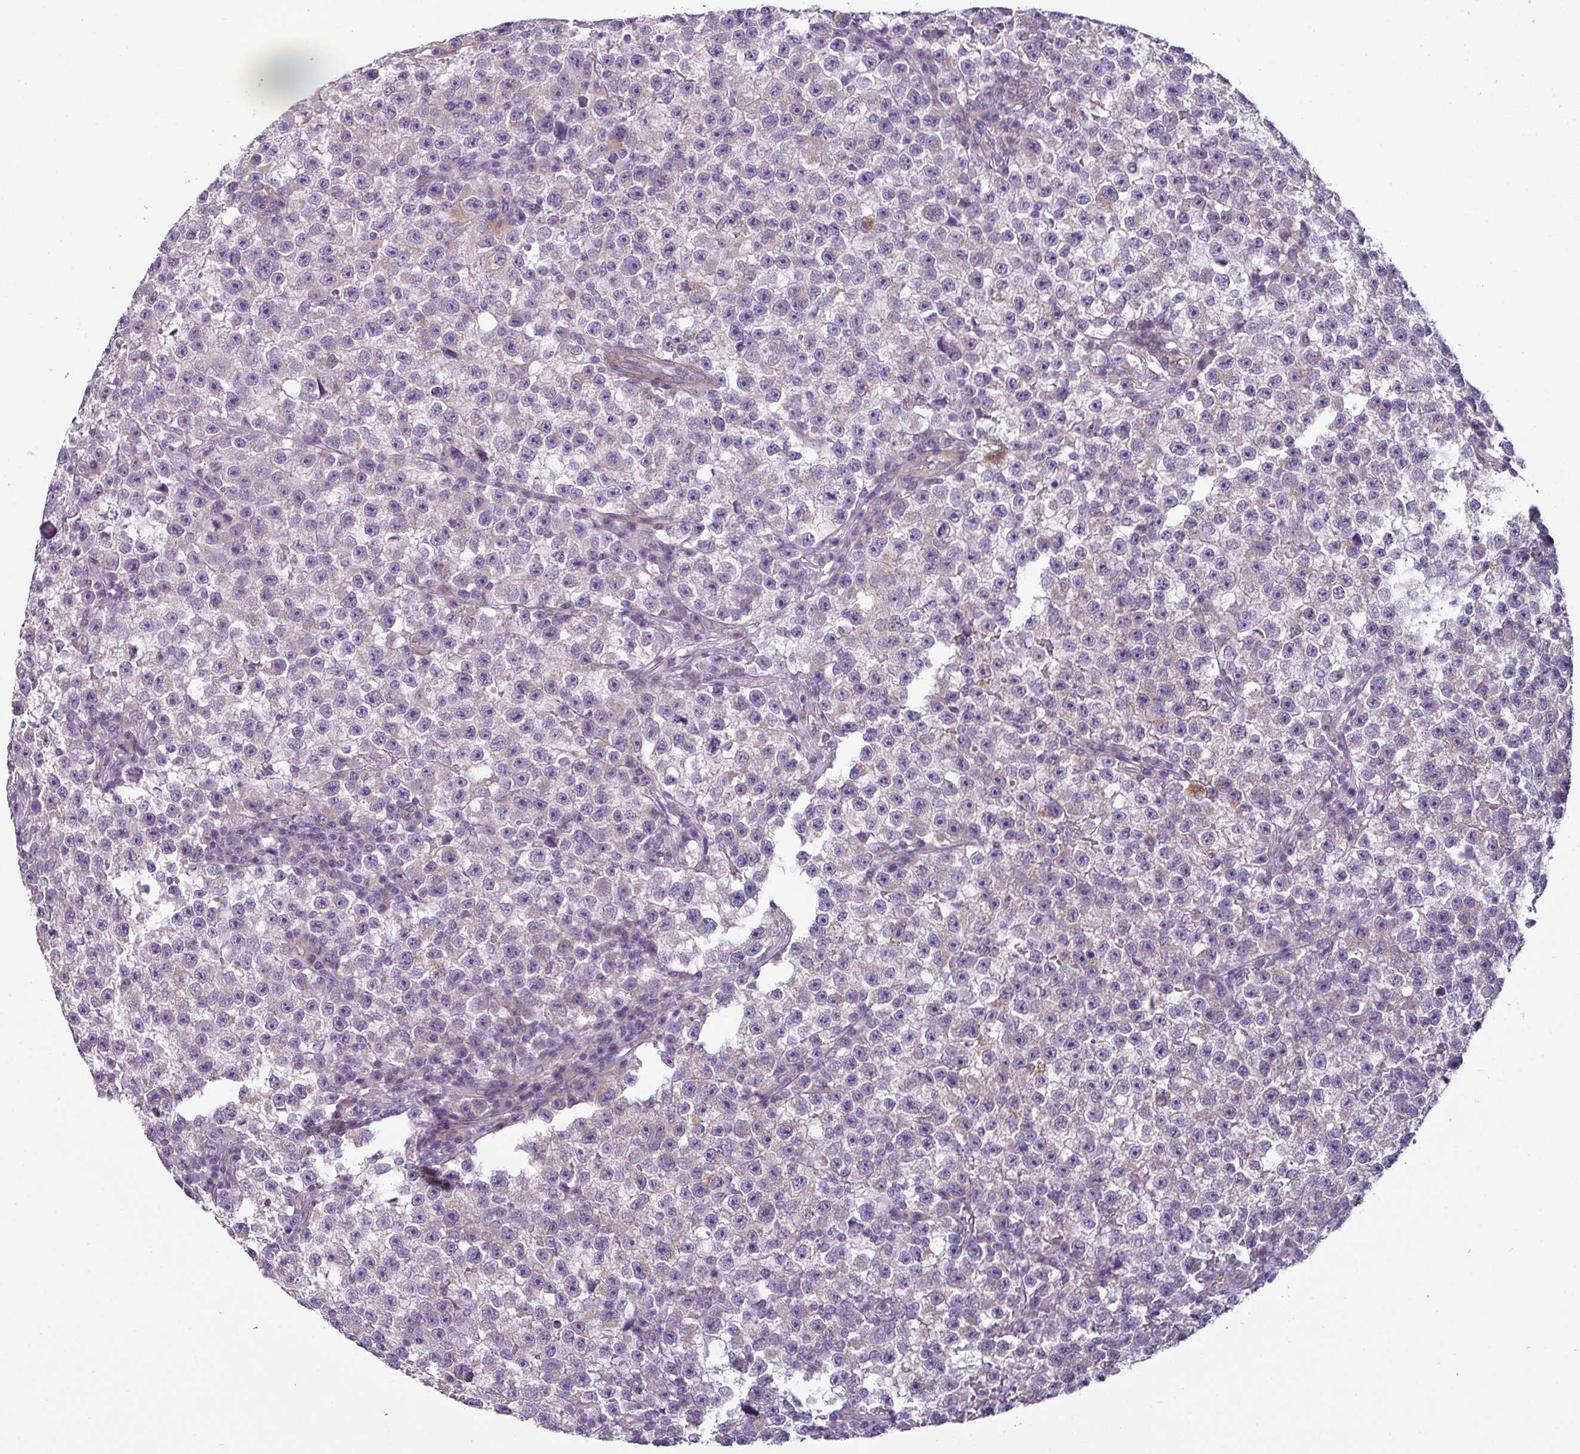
{"staining": {"intensity": "weak", "quantity": "<25%", "location": "cytoplasmic/membranous"}, "tissue": "testis cancer", "cell_type": "Tumor cells", "image_type": "cancer", "snomed": [{"axis": "morphology", "description": "Seminoma, NOS"}, {"axis": "topography", "description": "Testis"}], "caption": "Human testis cancer stained for a protein using immunohistochemistry (IHC) displays no positivity in tumor cells.", "gene": "TOR1AIP2", "patient": {"sex": "male", "age": 22}}